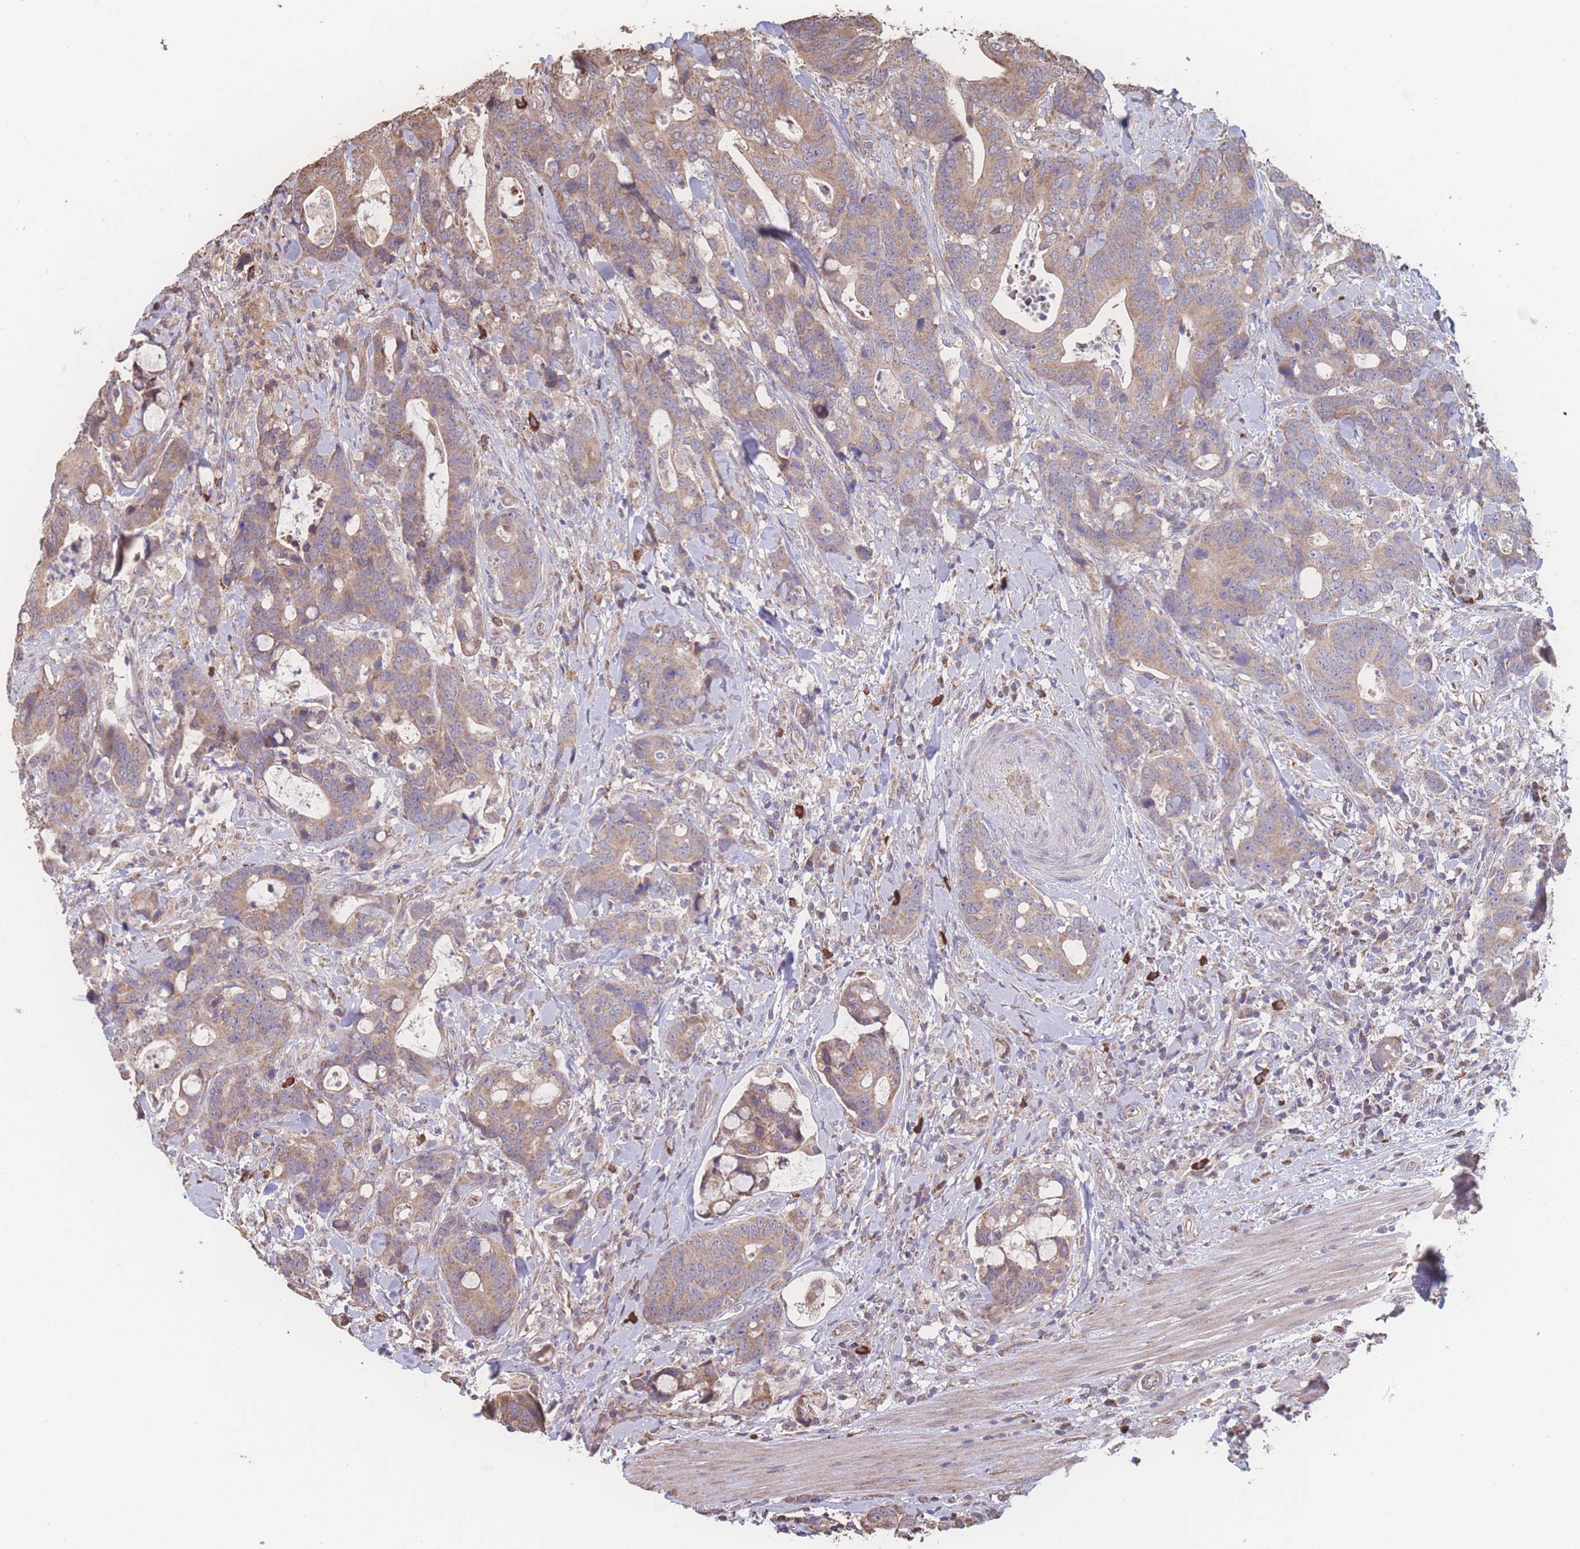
{"staining": {"intensity": "weak", "quantity": ">75%", "location": "cytoplasmic/membranous"}, "tissue": "colorectal cancer", "cell_type": "Tumor cells", "image_type": "cancer", "snomed": [{"axis": "morphology", "description": "Adenocarcinoma, NOS"}, {"axis": "topography", "description": "Colon"}], "caption": "Immunohistochemistry (IHC) (DAB (3,3'-diaminobenzidine)) staining of human colorectal cancer (adenocarcinoma) reveals weak cytoplasmic/membranous protein staining in approximately >75% of tumor cells. (Brightfield microscopy of DAB IHC at high magnification).", "gene": "SGSM3", "patient": {"sex": "female", "age": 82}}